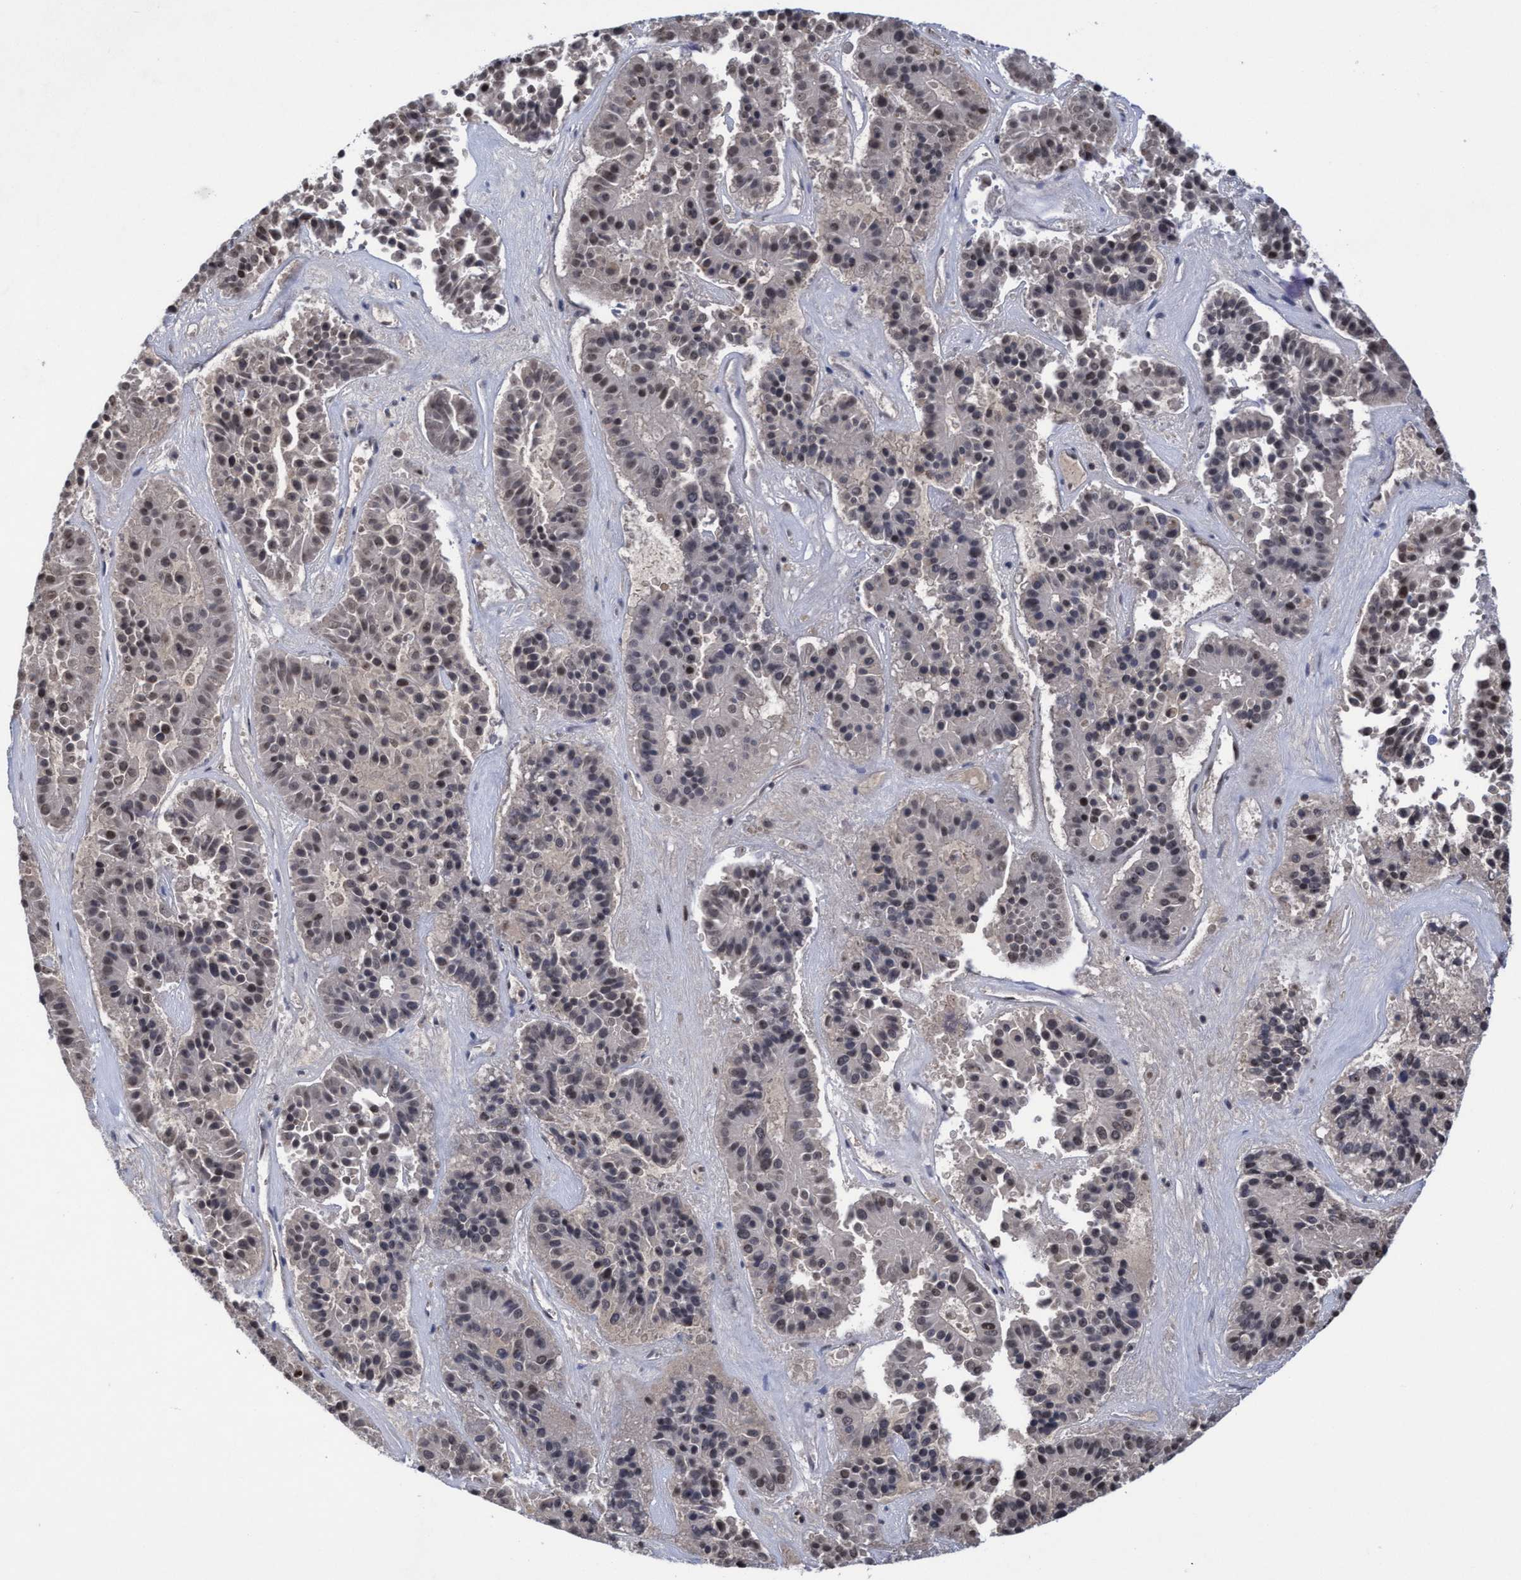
{"staining": {"intensity": "moderate", "quantity": "25%-75%", "location": "nuclear"}, "tissue": "pancreatic cancer", "cell_type": "Tumor cells", "image_type": "cancer", "snomed": [{"axis": "morphology", "description": "Adenocarcinoma, NOS"}, {"axis": "topography", "description": "Pancreas"}], "caption": "Human pancreatic cancer (adenocarcinoma) stained for a protein (brown) exhibits moderate nuclear positive positivity in about 25%-75% of tumor cells.", "gene": "EFCAB10", "patient": {"sex": "male", "age": 50}}